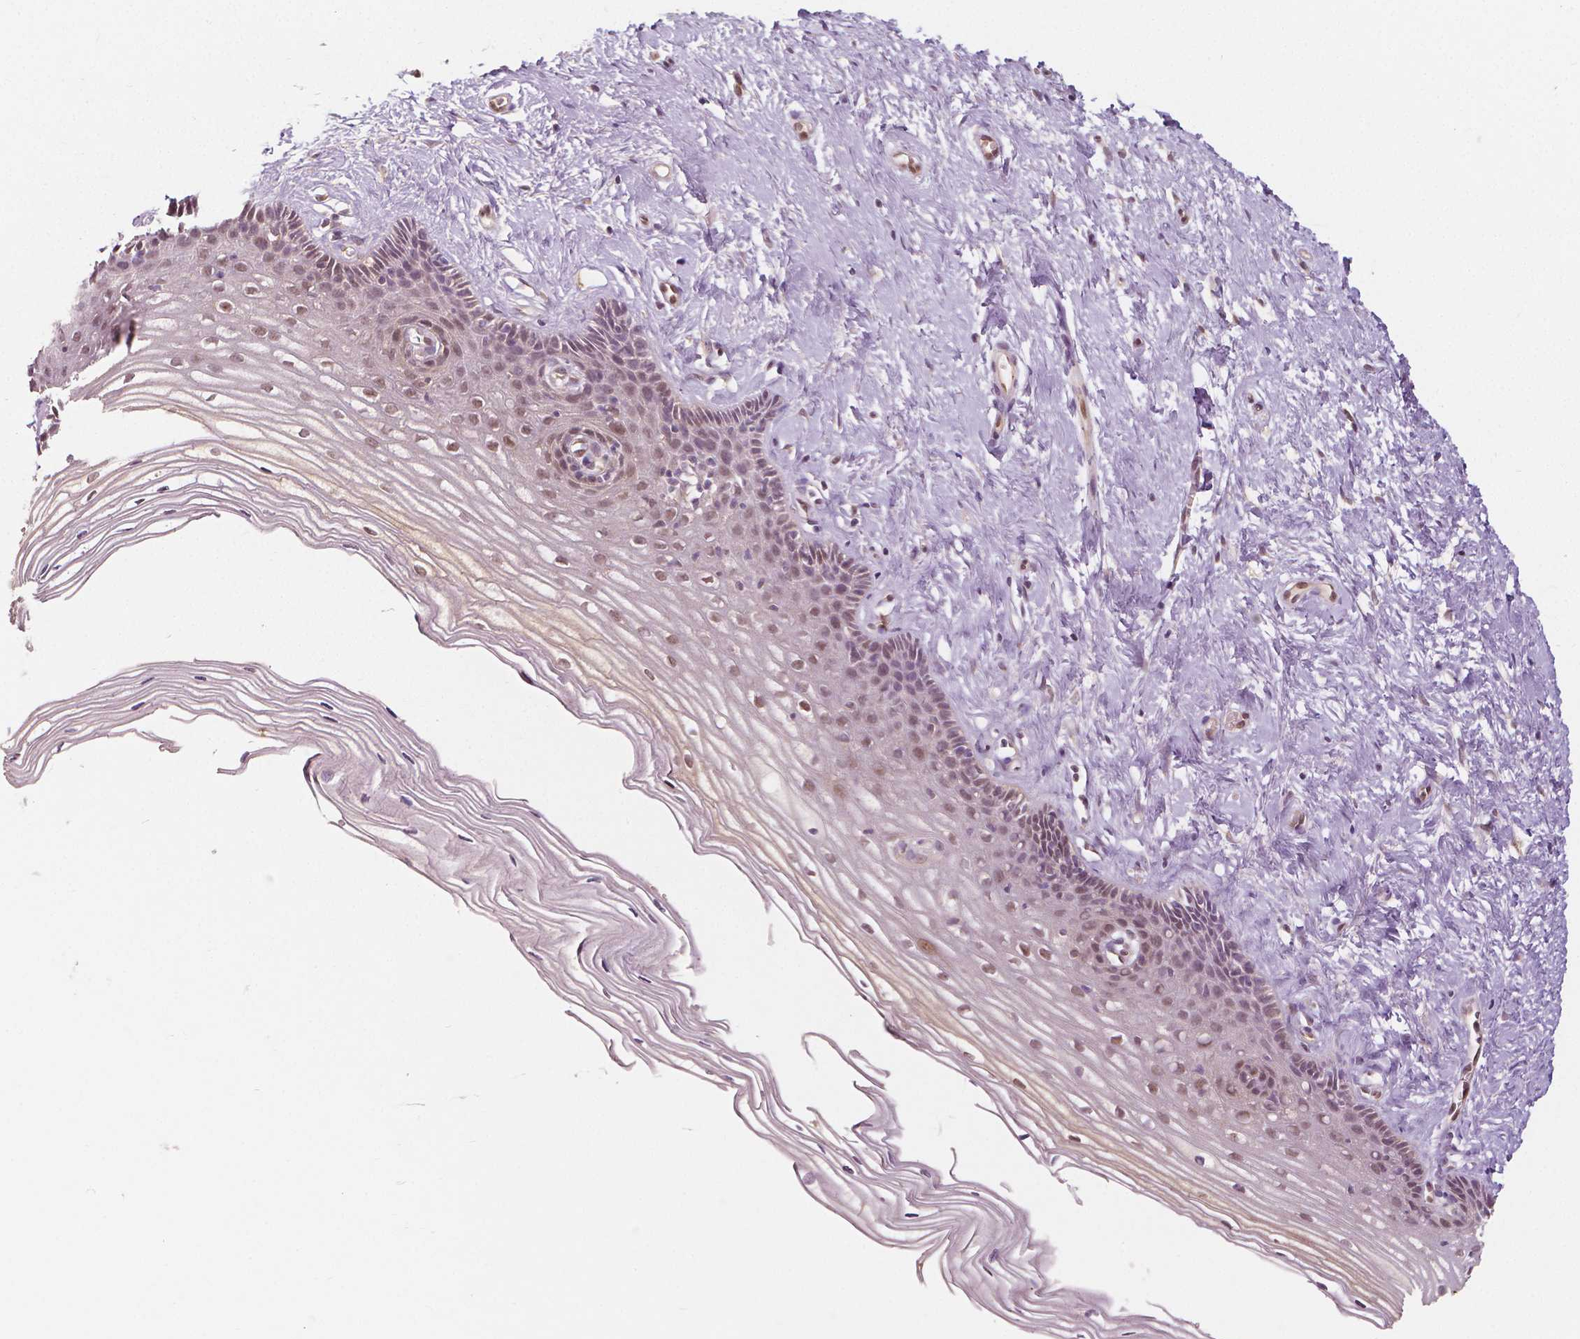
{"staining": {"intensity": "weak", "quantity": "25%-75%", "location": "nuclear"}, "tissue": "cervix", "cell_type": "Squamous epithelial cells", "image_type": "normal", "snomed": [{"axis": "morphology", "description": "Normal tissue, NOS"}, {"axis": "topography", "description": "Cervix"}], "caption": "Benign cervix exhibits weak nuclear positivity in about 25%-75% of squamous epithelial cells, visualized by immunohistochemistry.", "gene": "NAPRT", "patient": {"sex": "female", "age": 40}}